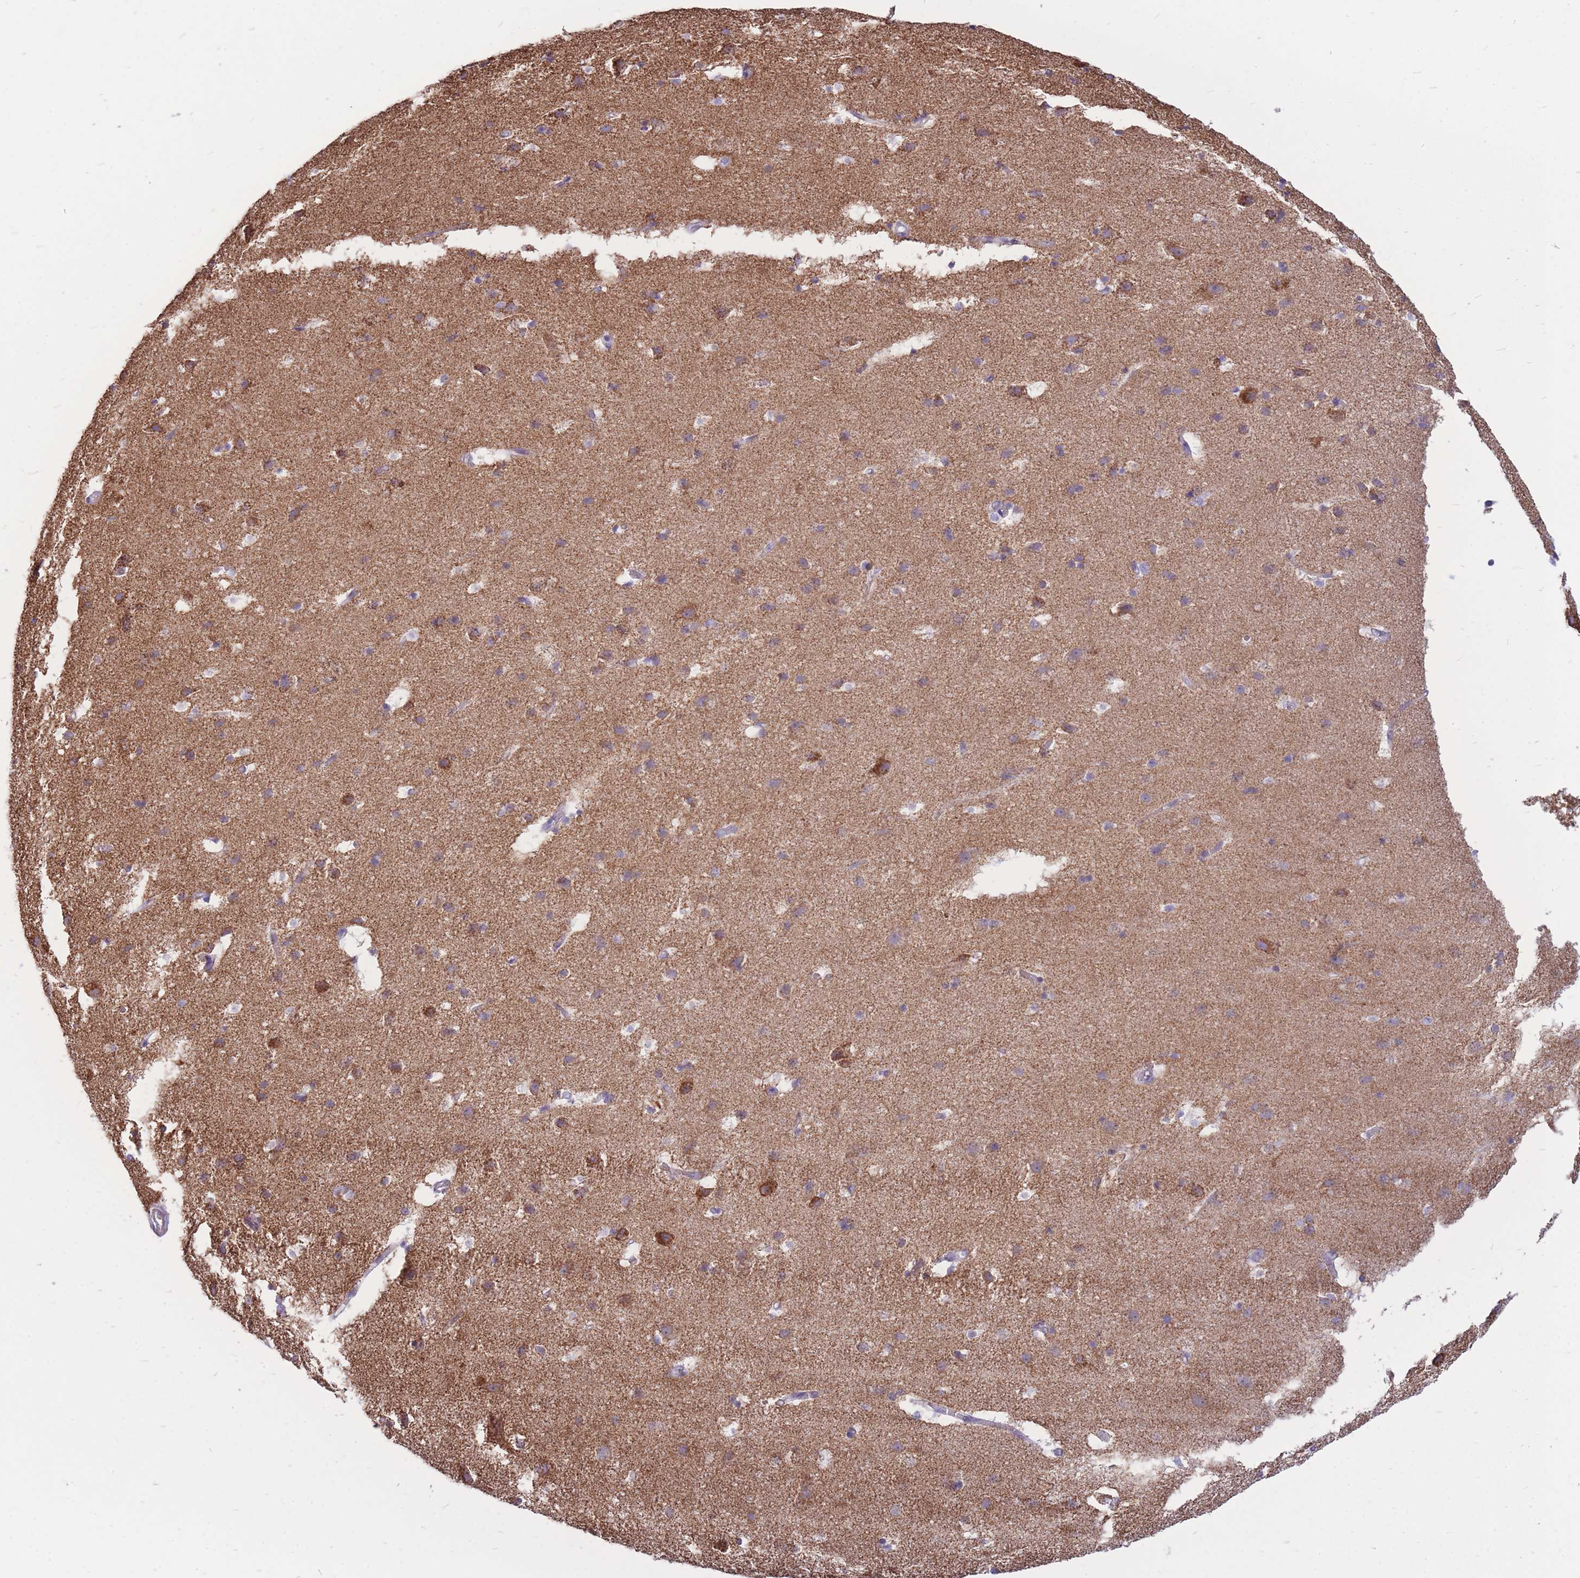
{"staining": {"intensity": "negative", "quantity": "none", "location": "none"}, "tissue": "cerebral cortex", "cell_type": "Endothelial cells", "image_type": "normal", "snomed": [{"axis": "morphology", "description": "Normal tissue, NOS"}, {"axis": "topography", "description": "Cerebral cortex"}], "caption": "Unremarkable cerebral cortex was stained to show a protein in brown. There is no significant expression in endothelial cells. (DAB (3,3'-diaminobenzidine) immunohistochemistry (IHC) visualized using brightfield microscopy, high magnification).", "gene": "PCSK1", "patient": {"sex": "male", "age": 54}}